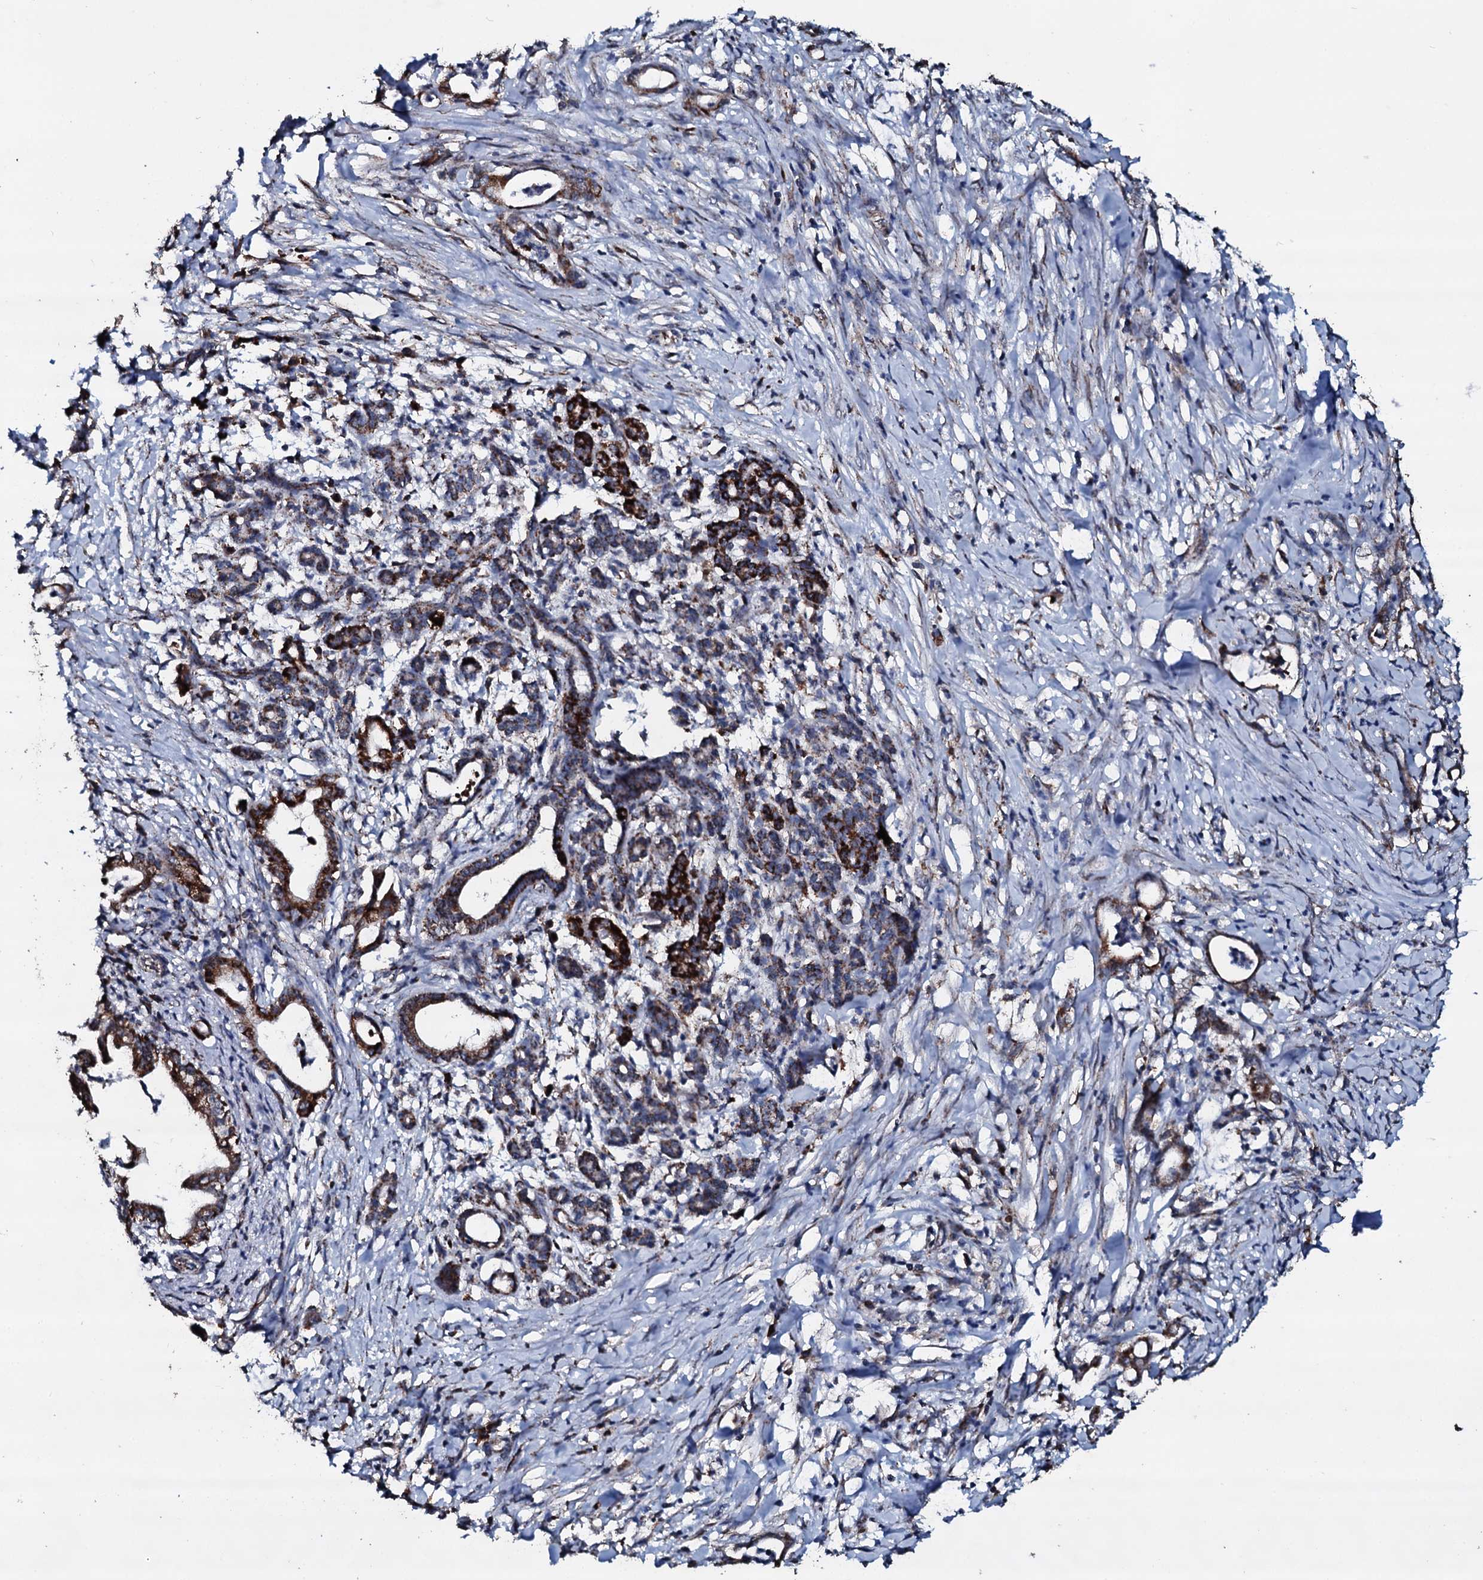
{"staining": {"intensity": "strong", "quantity": ">75%", "location": "cytoplasmic/membranous"}, "tissue": "pancreatic cancer", "cell_type": "Tumor cells", "image_type": "cancer", "snomed": [{"axis": "morphology", "description": "Adenocarcinoma, NOS"}, {"axis": "topography", "description": "Pancreas"}], "caption": "Adenocarcinoma (pancreatic) stained for a protein reveals strong cytoplasmic/membranous positivity in tumor cells.", "gene": "DYNC2I2", "patient": {"sex": "female", "age": 55}}